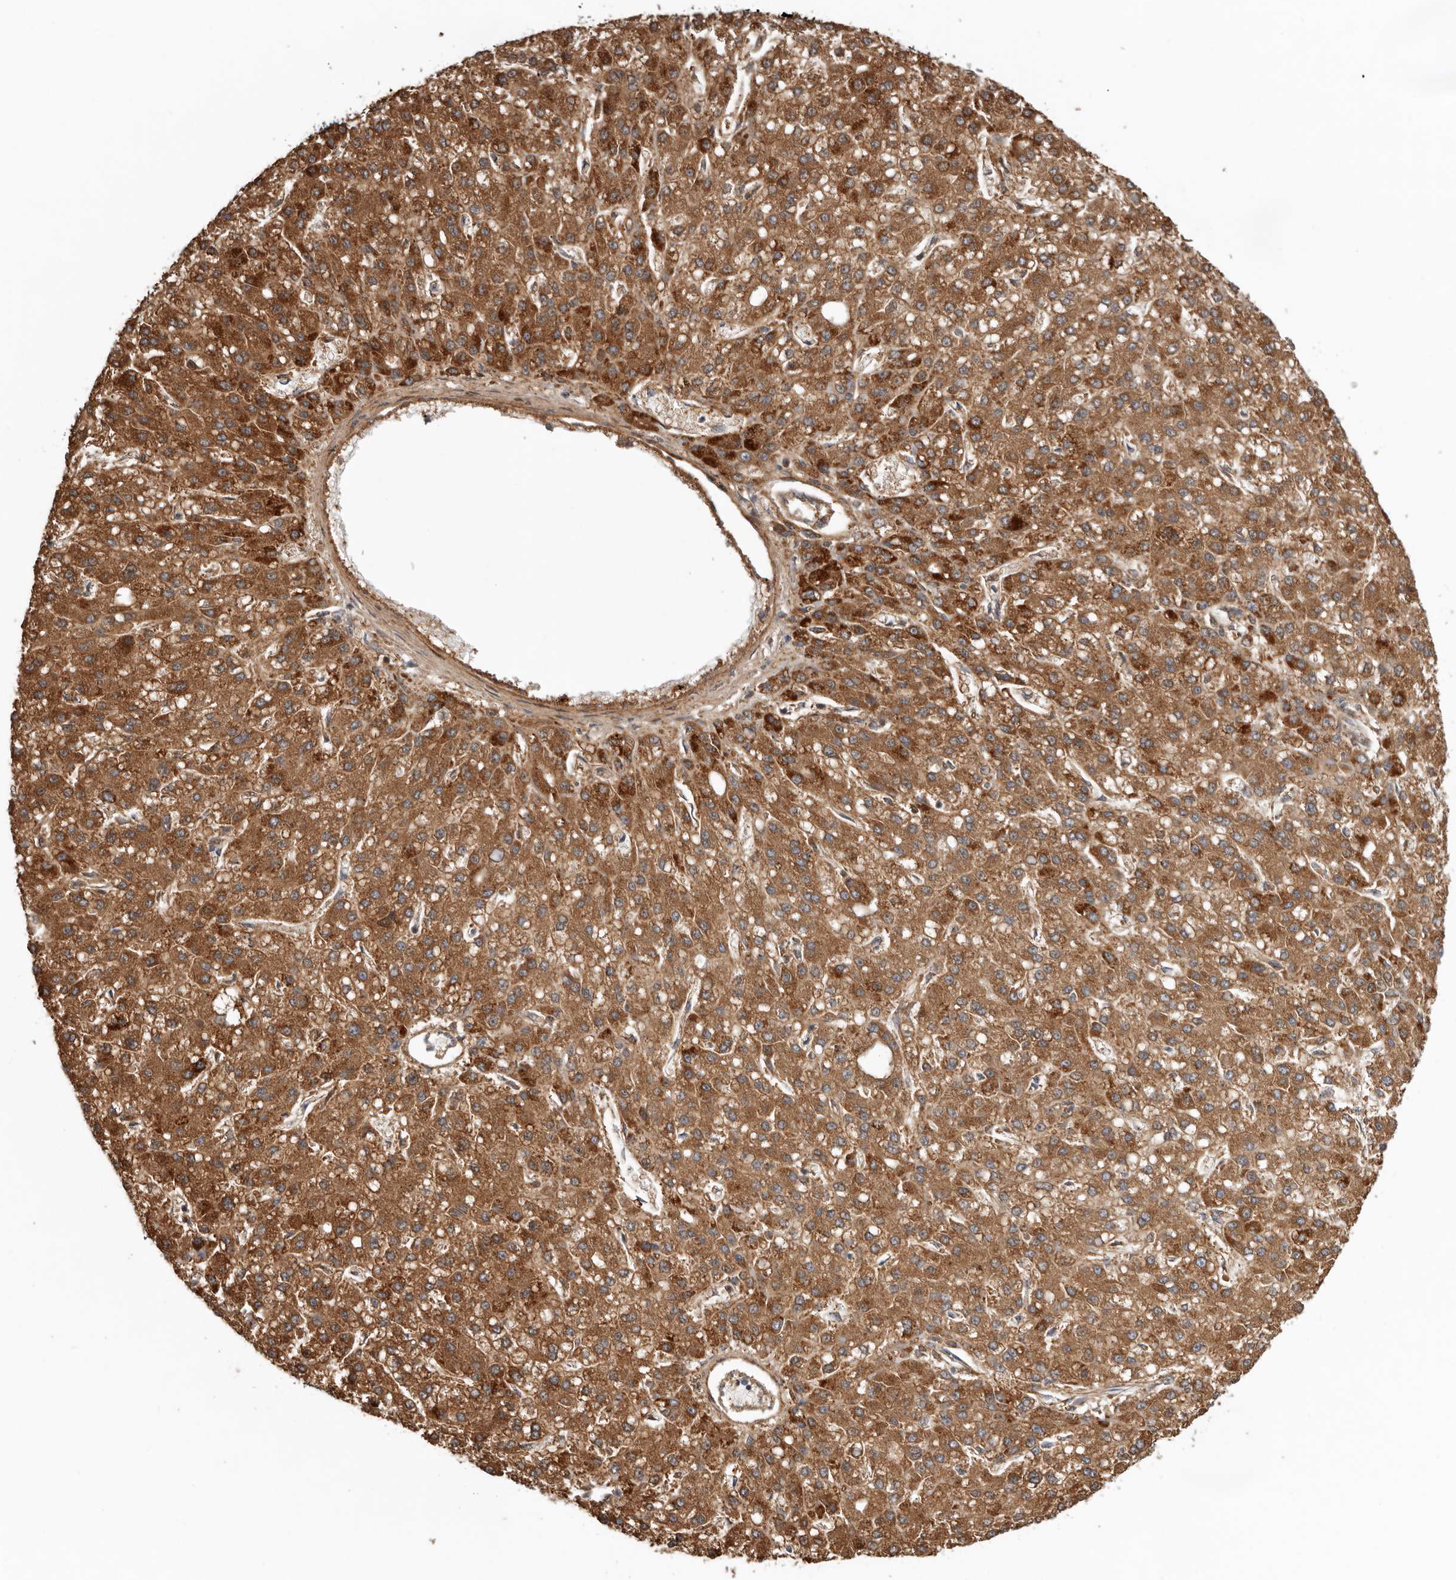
{"staining": {"intensity": "strong", "quantity": ">75%", "location": "cytoplasmic/membranous"}, "tissue": "liver cancer", "cell_type": "Tumor cells", "image_type": "cancer", "snomed": [{"axis": "morphology", "description": "Carcinoma, Hepatocellular, NOS"}, {"axis": "topography", "description": "Liver"}], "caption": "Strong cytoplasmic/membranous expression for a protein is identified in about >75% of tumor cells of liver cancer (hepatocellular carcinoma) using immunohistochemistry.", "gene": "PROKR1", "patient": {"sex": "male", "age": 67}}